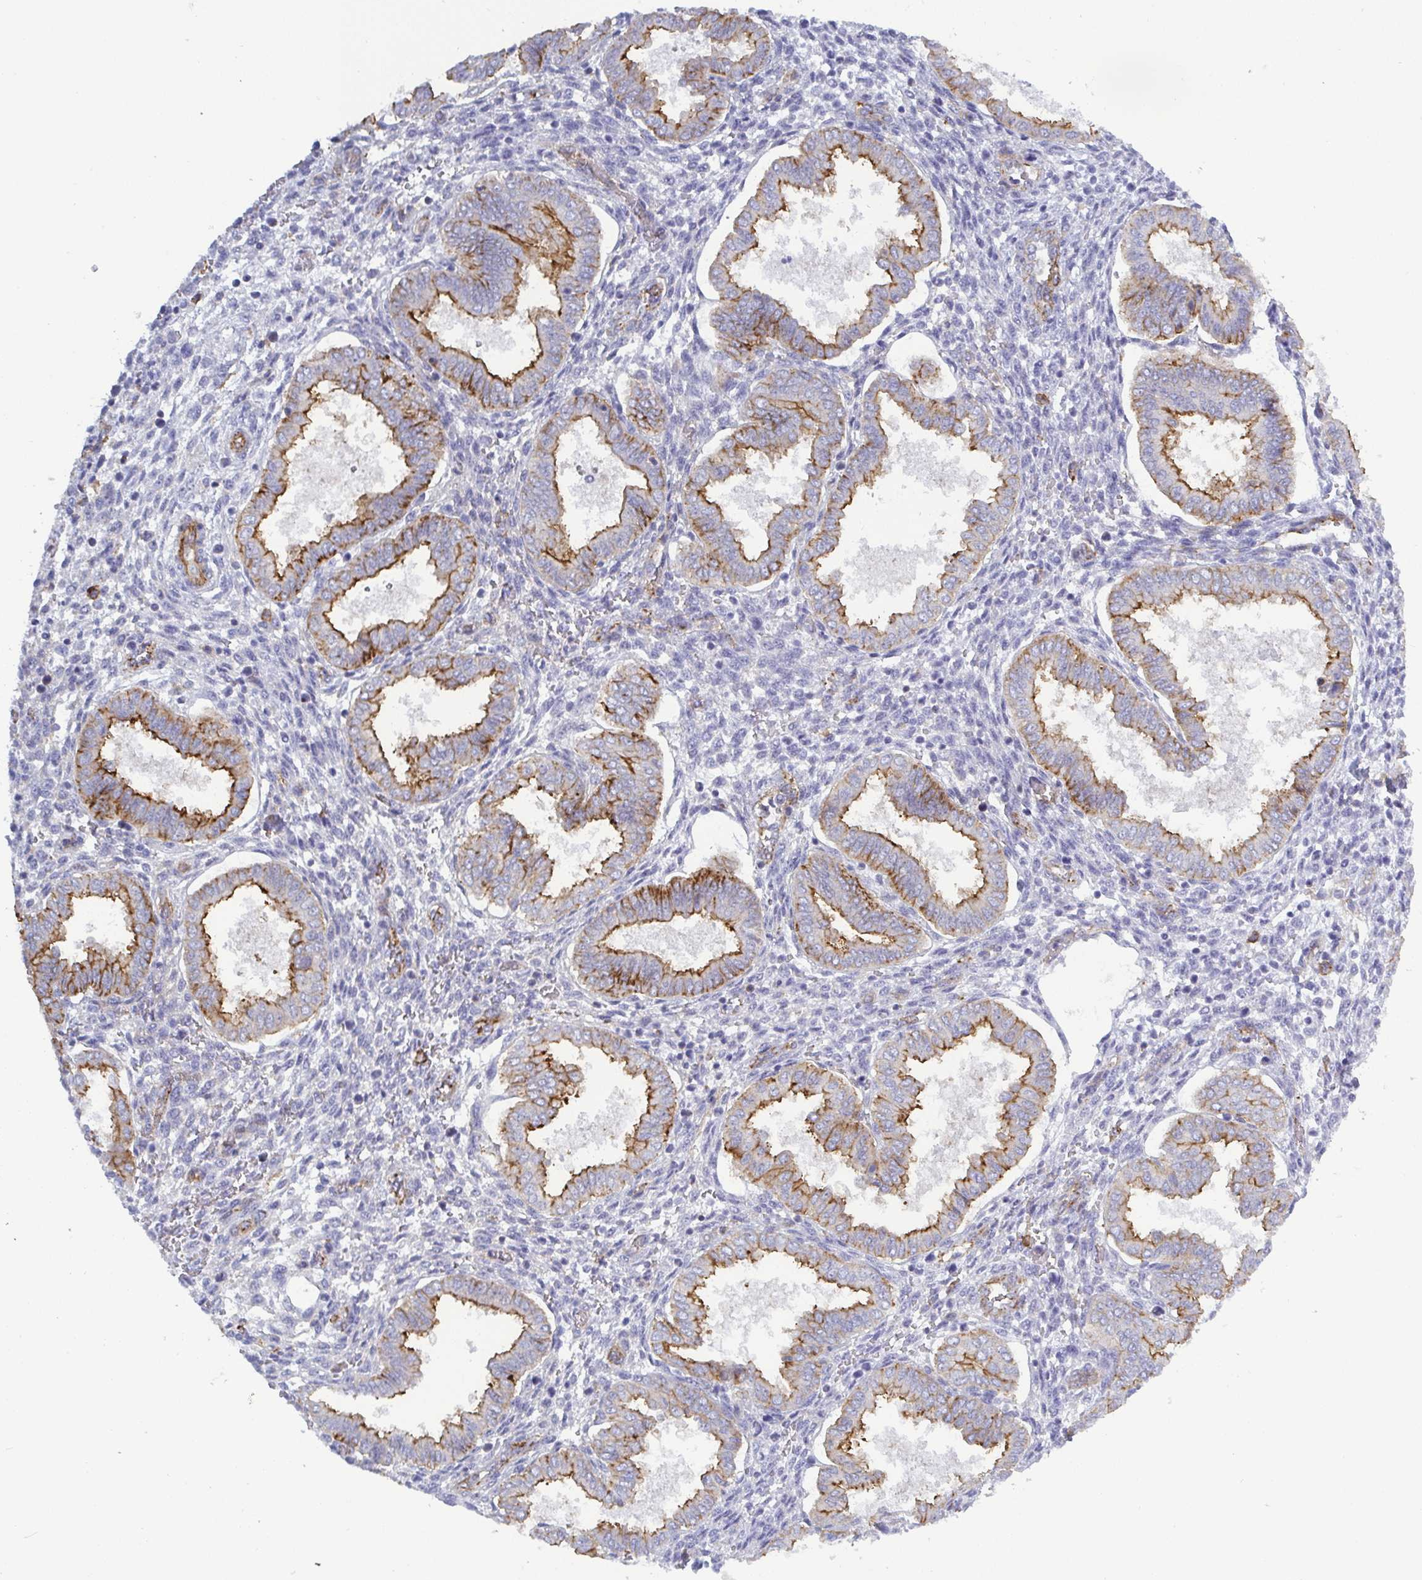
{"staining": {"intensity": "weak", "quantity": "<25%", "location": "cytoplasmic/membranous"}, "tissue": "endometrium", "cell_type": "Cells in endometrial stroma", "image_type": "normal", "snomed": [{"axis": "morphology", "description": "Normal tissue, NOS"}, {"axis": "topography", "description": "Endometrium"}], "caption": "This is a image of immunohistochemistry (IHC) staining of benign endometrium, which shows no staining in cells in endometrial stroma.", "gene": "LIMA1", "patient": {"sex": "female", "age": 24}}